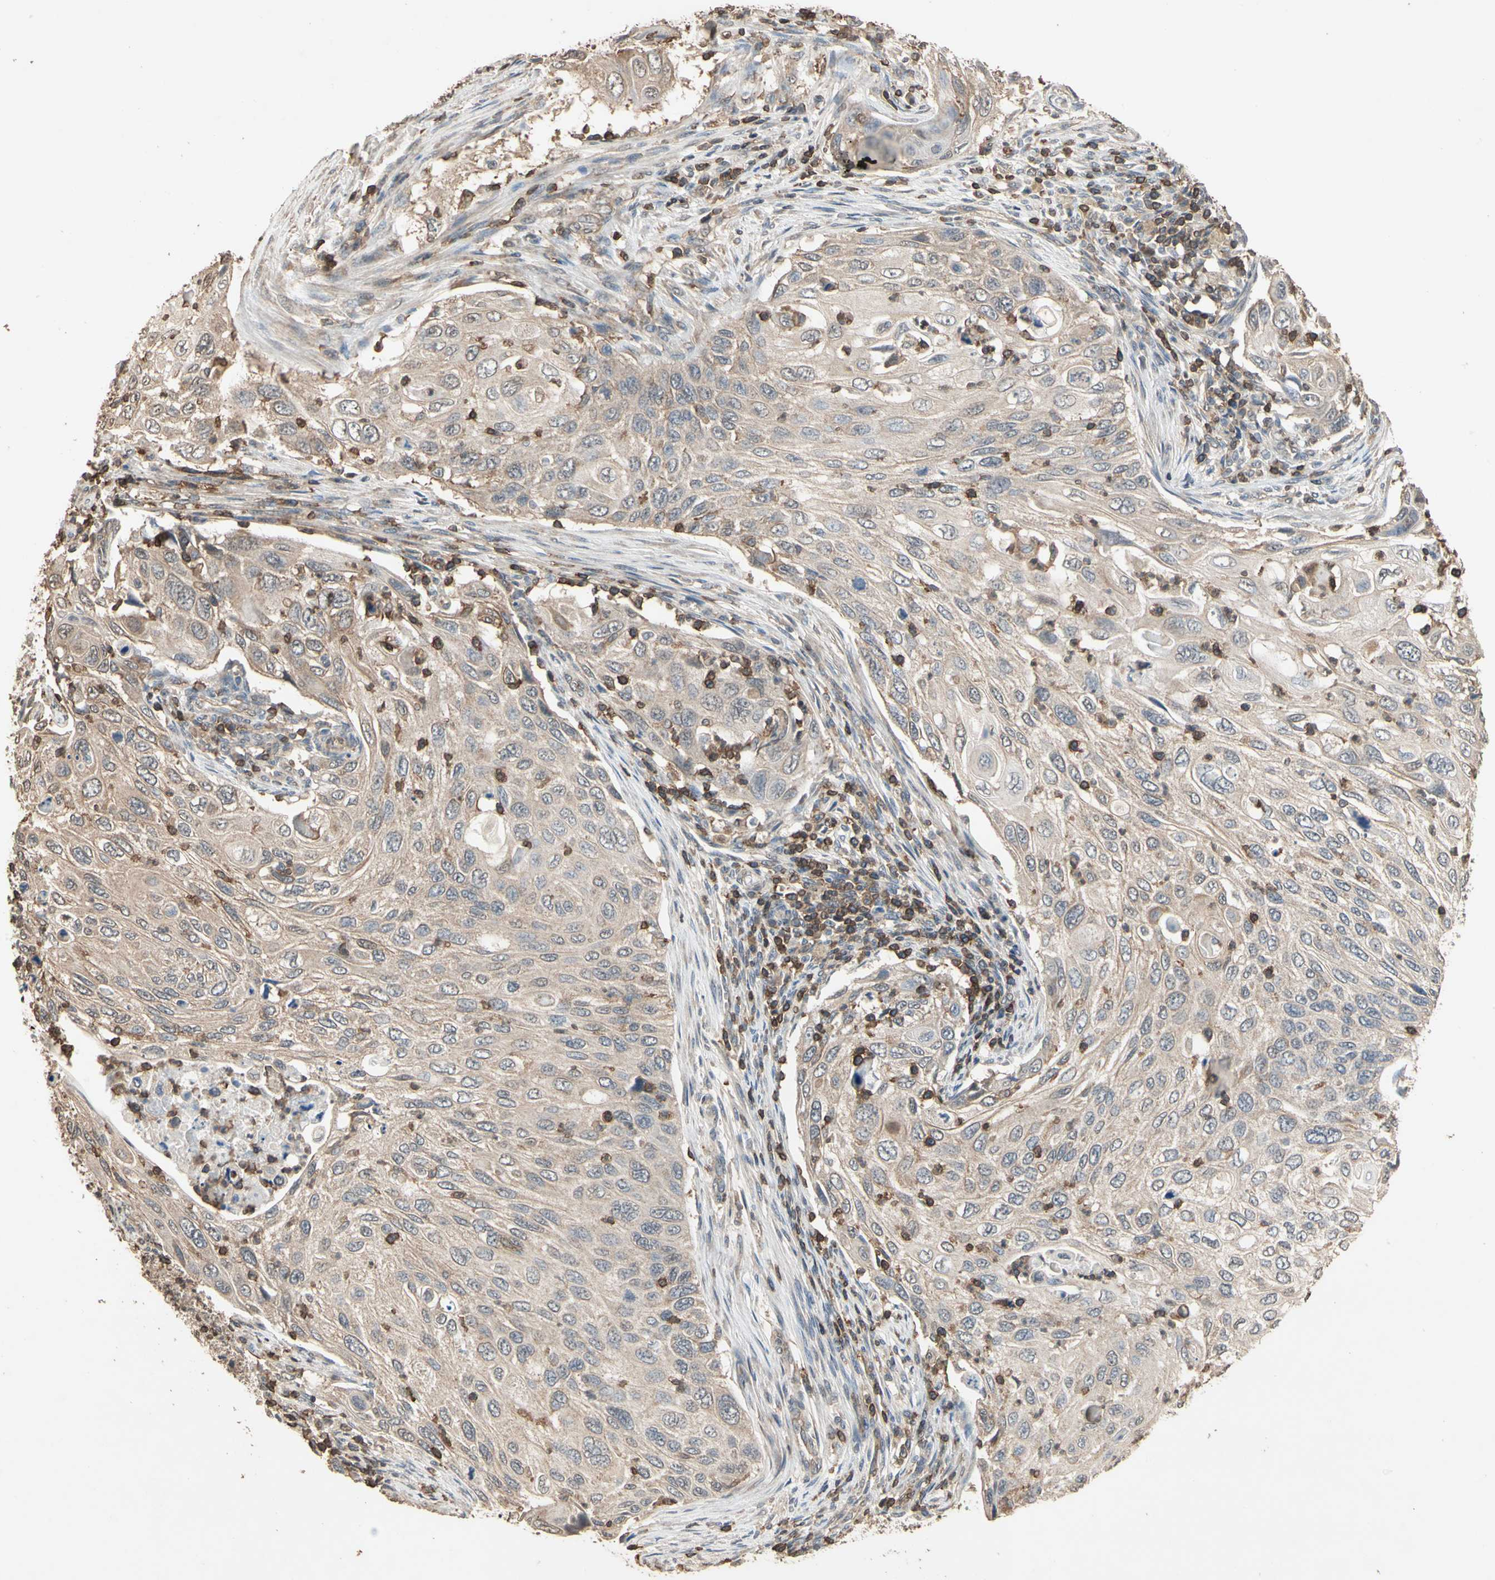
{"staining": {"intensity": "weak", "quantity": "25%-75%", "location": "cytoplasmic/membranous"}, "tissue": "cervical cancer", "cell_type": "Tumor cells", "image_type": "cancer", "snomed": [{"axis": "morphology", "description": "Squamous cell carcinoma, NOS"}, {"axis": "topography", "description": "Cervix"}], "caption": "Tumor cells show weak cytoplasmic/membranous expression in about 25%-75% of cells in cervical cancer.", "gene": "MAP3K10", "patient": {"sex": "female", "age": 70}}